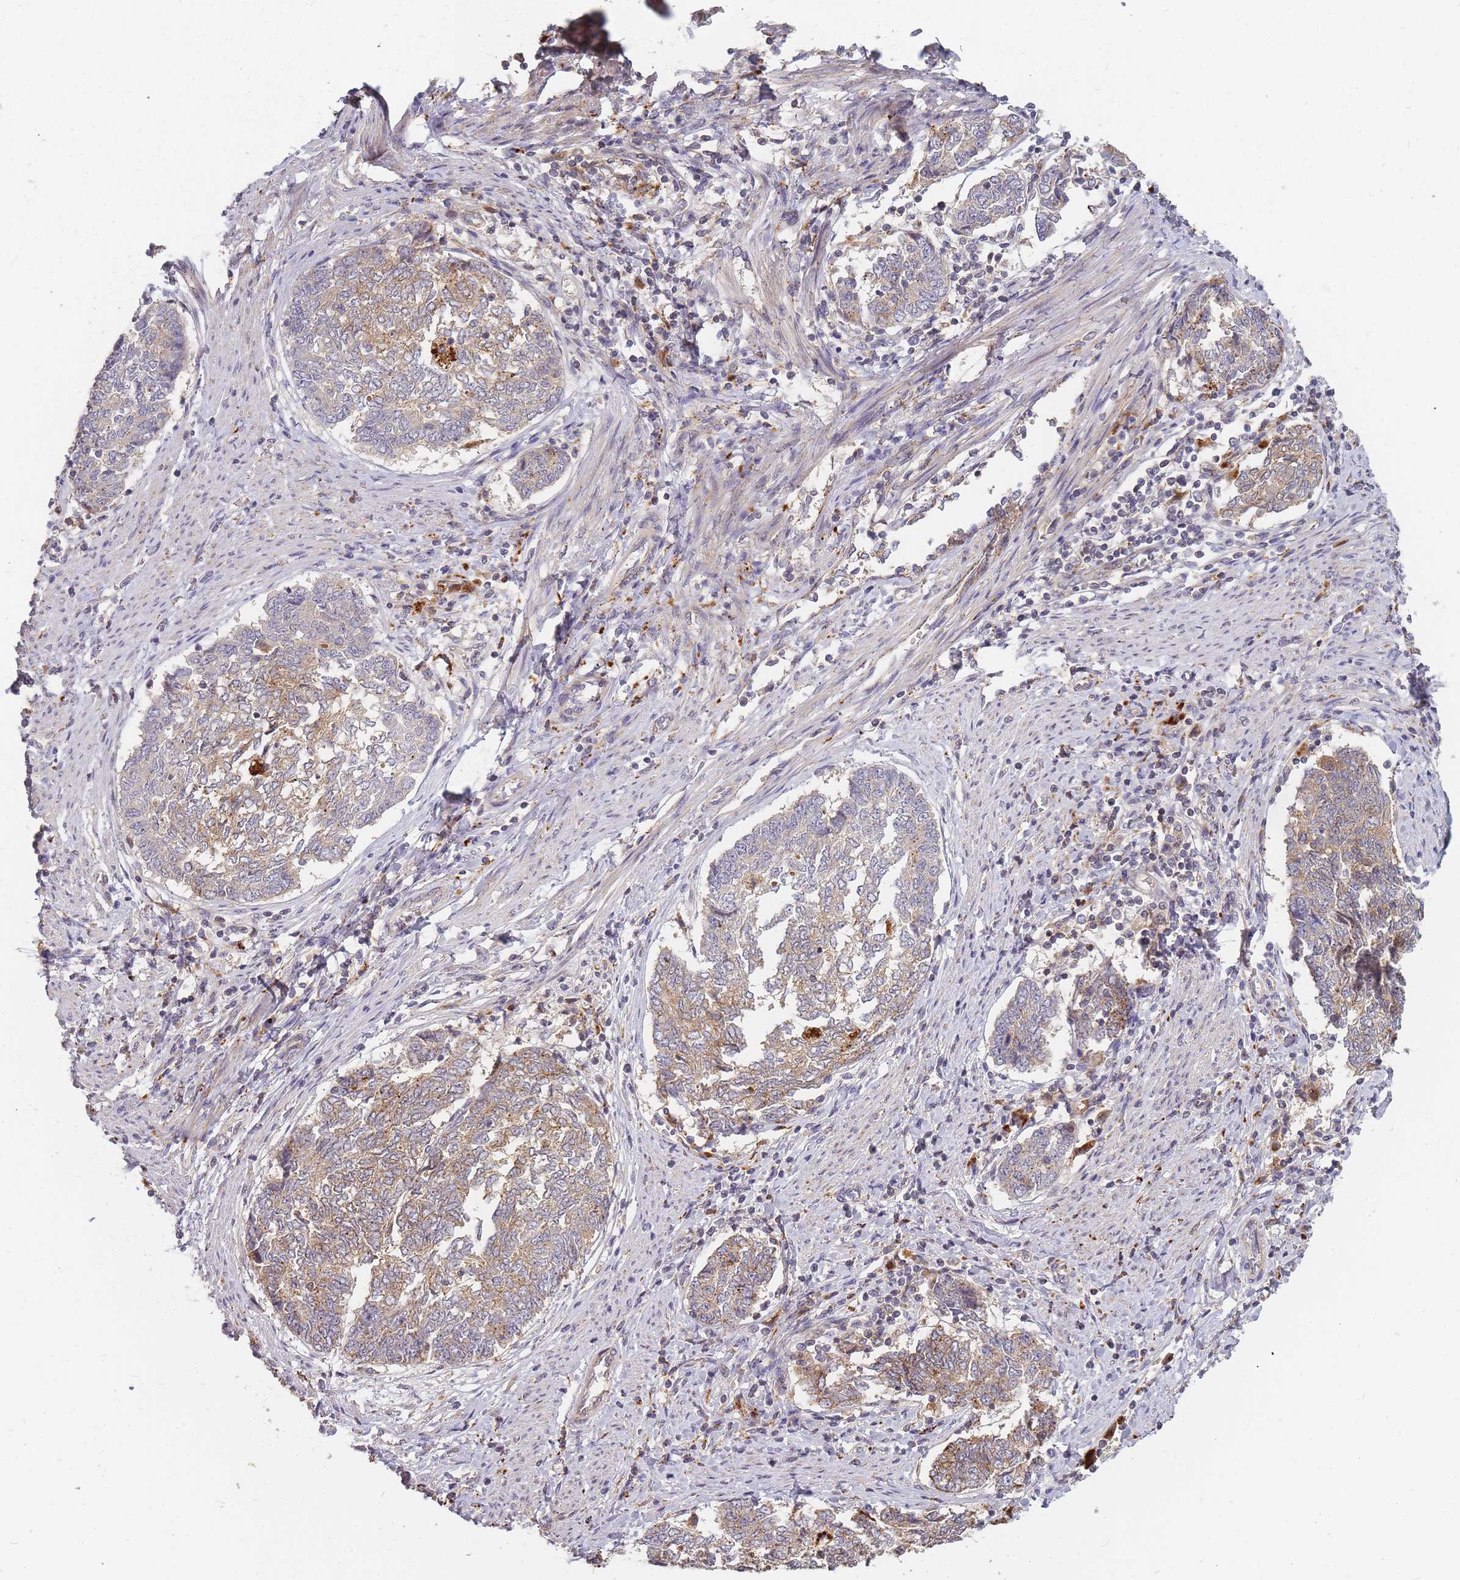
{"staining": {"intensity": "moderate", "quantity": "25%-75%", "location": "cytoplasmic/membranous"}, "tissue": "endometrial cancer", "cell_type": "Tumor cells", "image_type": "cancer", "snomed": [{"axis": "morphology", "description": "Adenocarcinoma, NOS"}, {"axis": "topography", "description": "Endometrium"}], "caption": "IHC of human adenocarcinoma (endometrial) displays medium levels of moderate cytoplasmic/membranous expression in about 25%-75% of tumor cells.", "gene": "ATG5", "patient": {"sex": "female", "age": 80}}